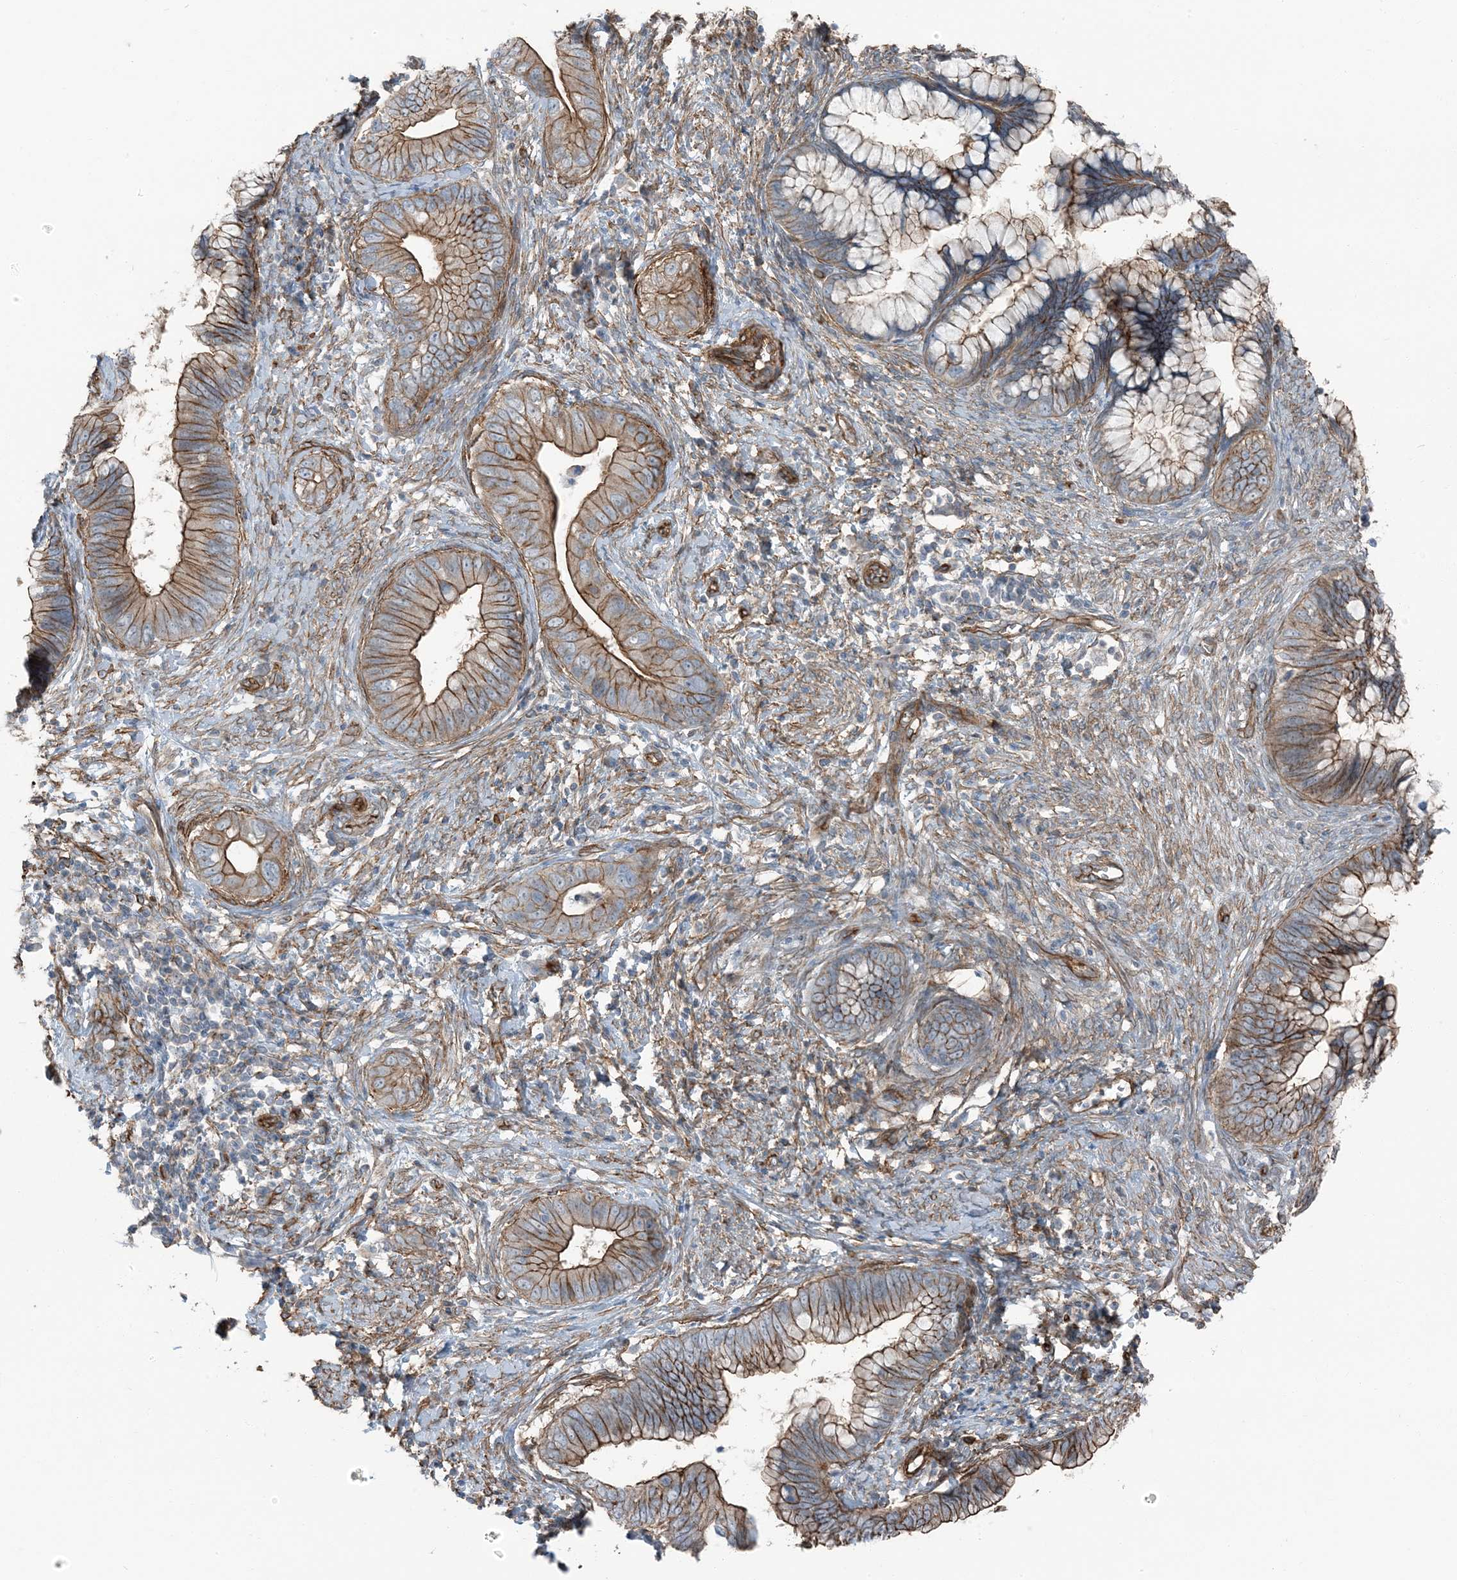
{"staining": {"intensity": "strong", "quantity": ">75%", "location": "cytoplasmic/membranous"}, "tissue": "cervical cancer", "cell_type": "Tumor cells", "image_type": "cancer", "snomed": [{"axis": "morphology", "description": "Adenocarcinoma, NOS"}, {"axis": "topography", "description": "Cervix"}], "caption": "IHC (DAB) staining of human cervical cancer displays strong cytoplasmic/membranous protein staining in about >75% of tumor cells.", "gene": "ZFP90", "patient": {"sex": "female", "age": 44}}